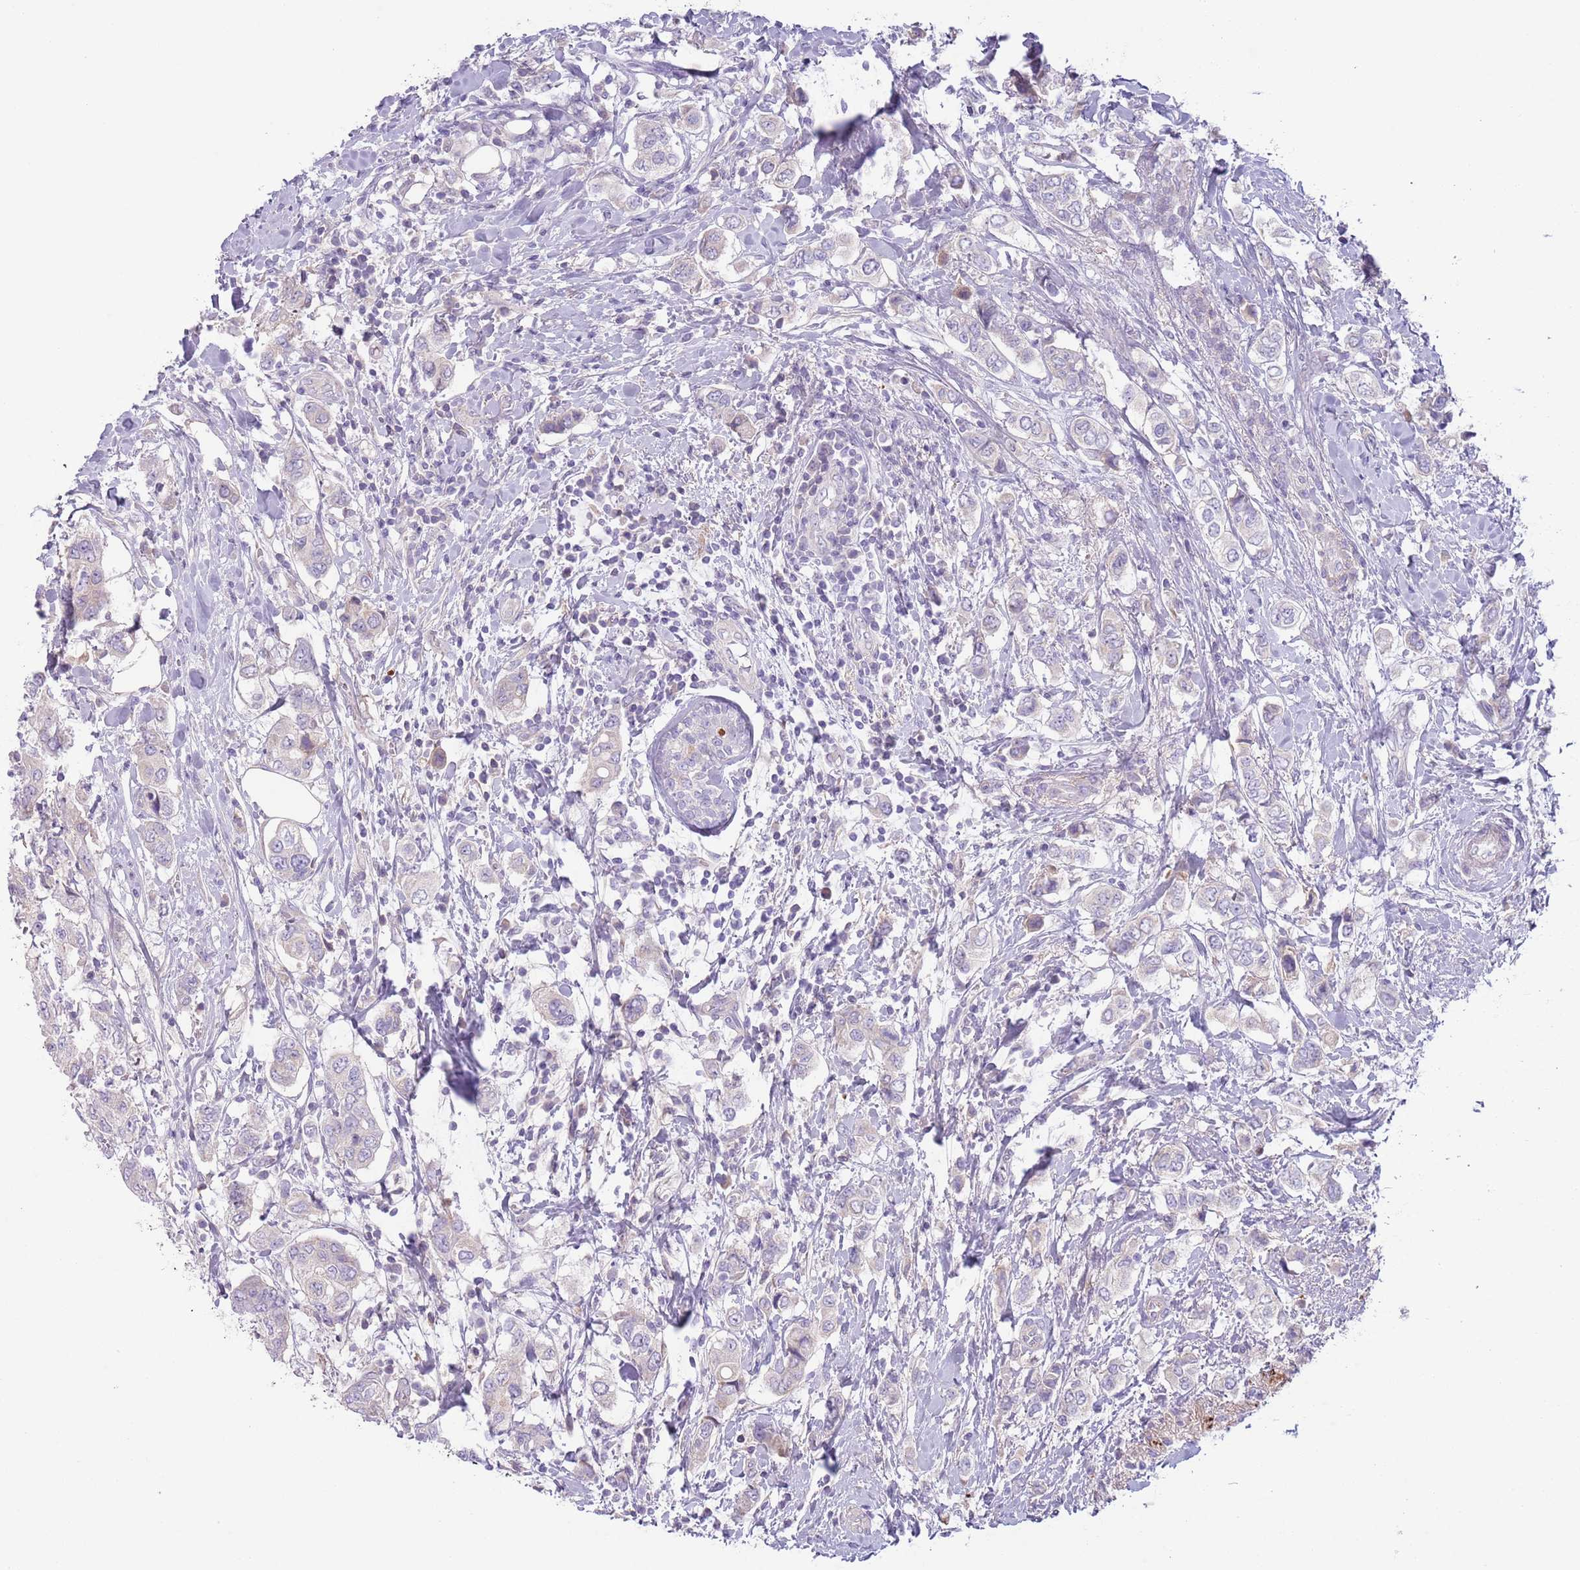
{"staining": {"intensity": "negative", "quantity": "none", "location": "none"}, "tissue": "breast cancer", "cell_type": "Tumor cells", "image_type": "cancer", "snomed": [{"axis": "morphology", "description": "Lobular carcinoma"}, {"axis": "topography", "description": "Breast"}], "caption": "Human breast cancer (lobular carcinoma) stained for a protein using IHC reveals no positivity in tumor cells.", "gene": "CFH", "patient": {"sex": "female", "age": 51}}